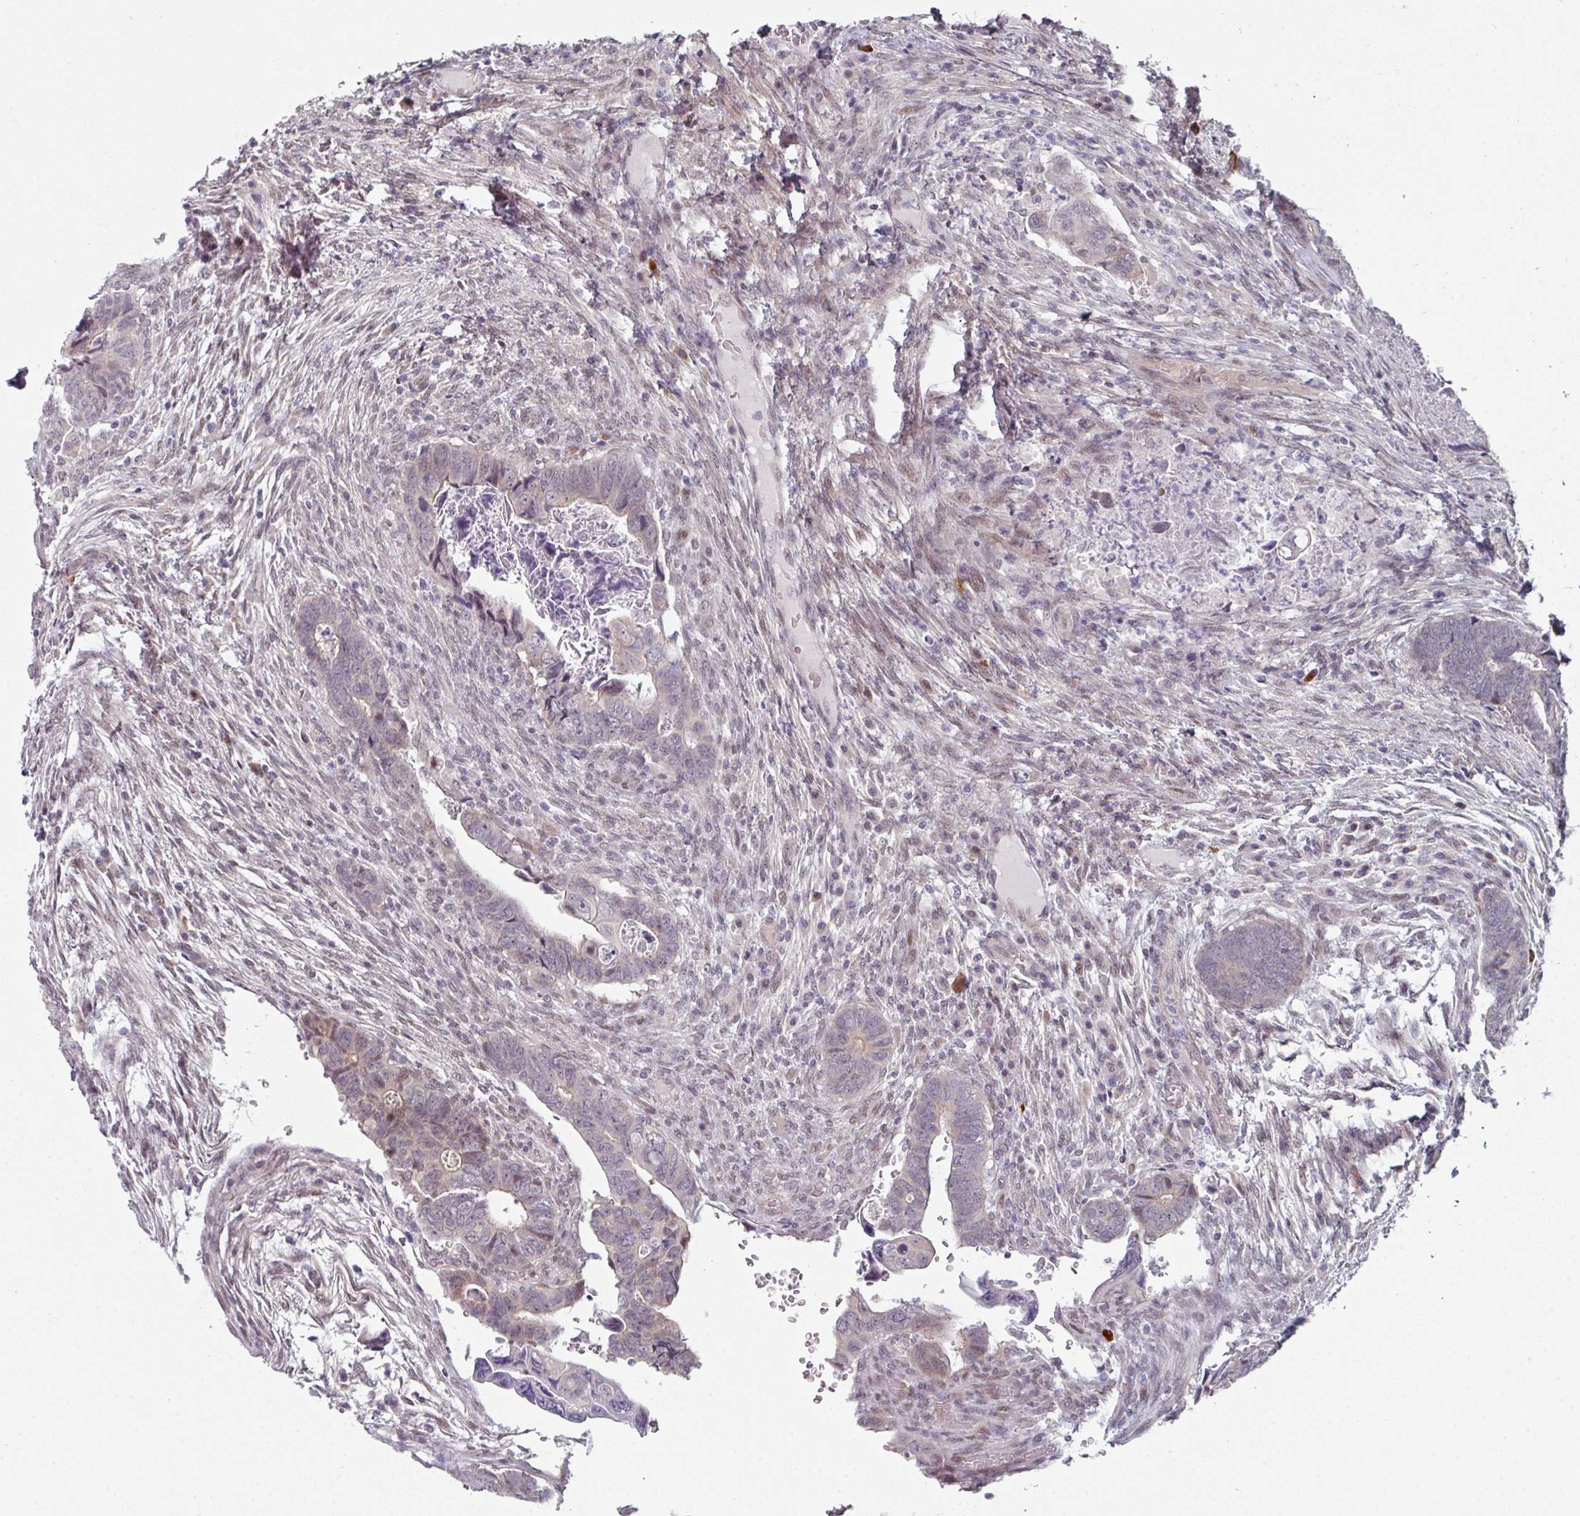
{"staining": {"intensity": "moderate", "quantity": "<25%", "location": "nuclear"}, "tissue": "colorectal cancer", "cell_type": "Tumor cells", "image_type": "cancer", "snomed": [{"axis": "morphology", "description": "Adenocarcinoma, NOS"}, {"axis": "topography", "description": "Rectum"}], "caption": "Tumor cells exhibit low levels of moderate nuclear expression in about <25% of cells in colorectal cancer (adenocarcinoma). The protein of interest is stained brown, and the nuclei are stained in blue (DAB IHC with brightfield microscopy, high magnification).", "gene": "TMCC1", "patient": {"sex": "female", "age": 78}}